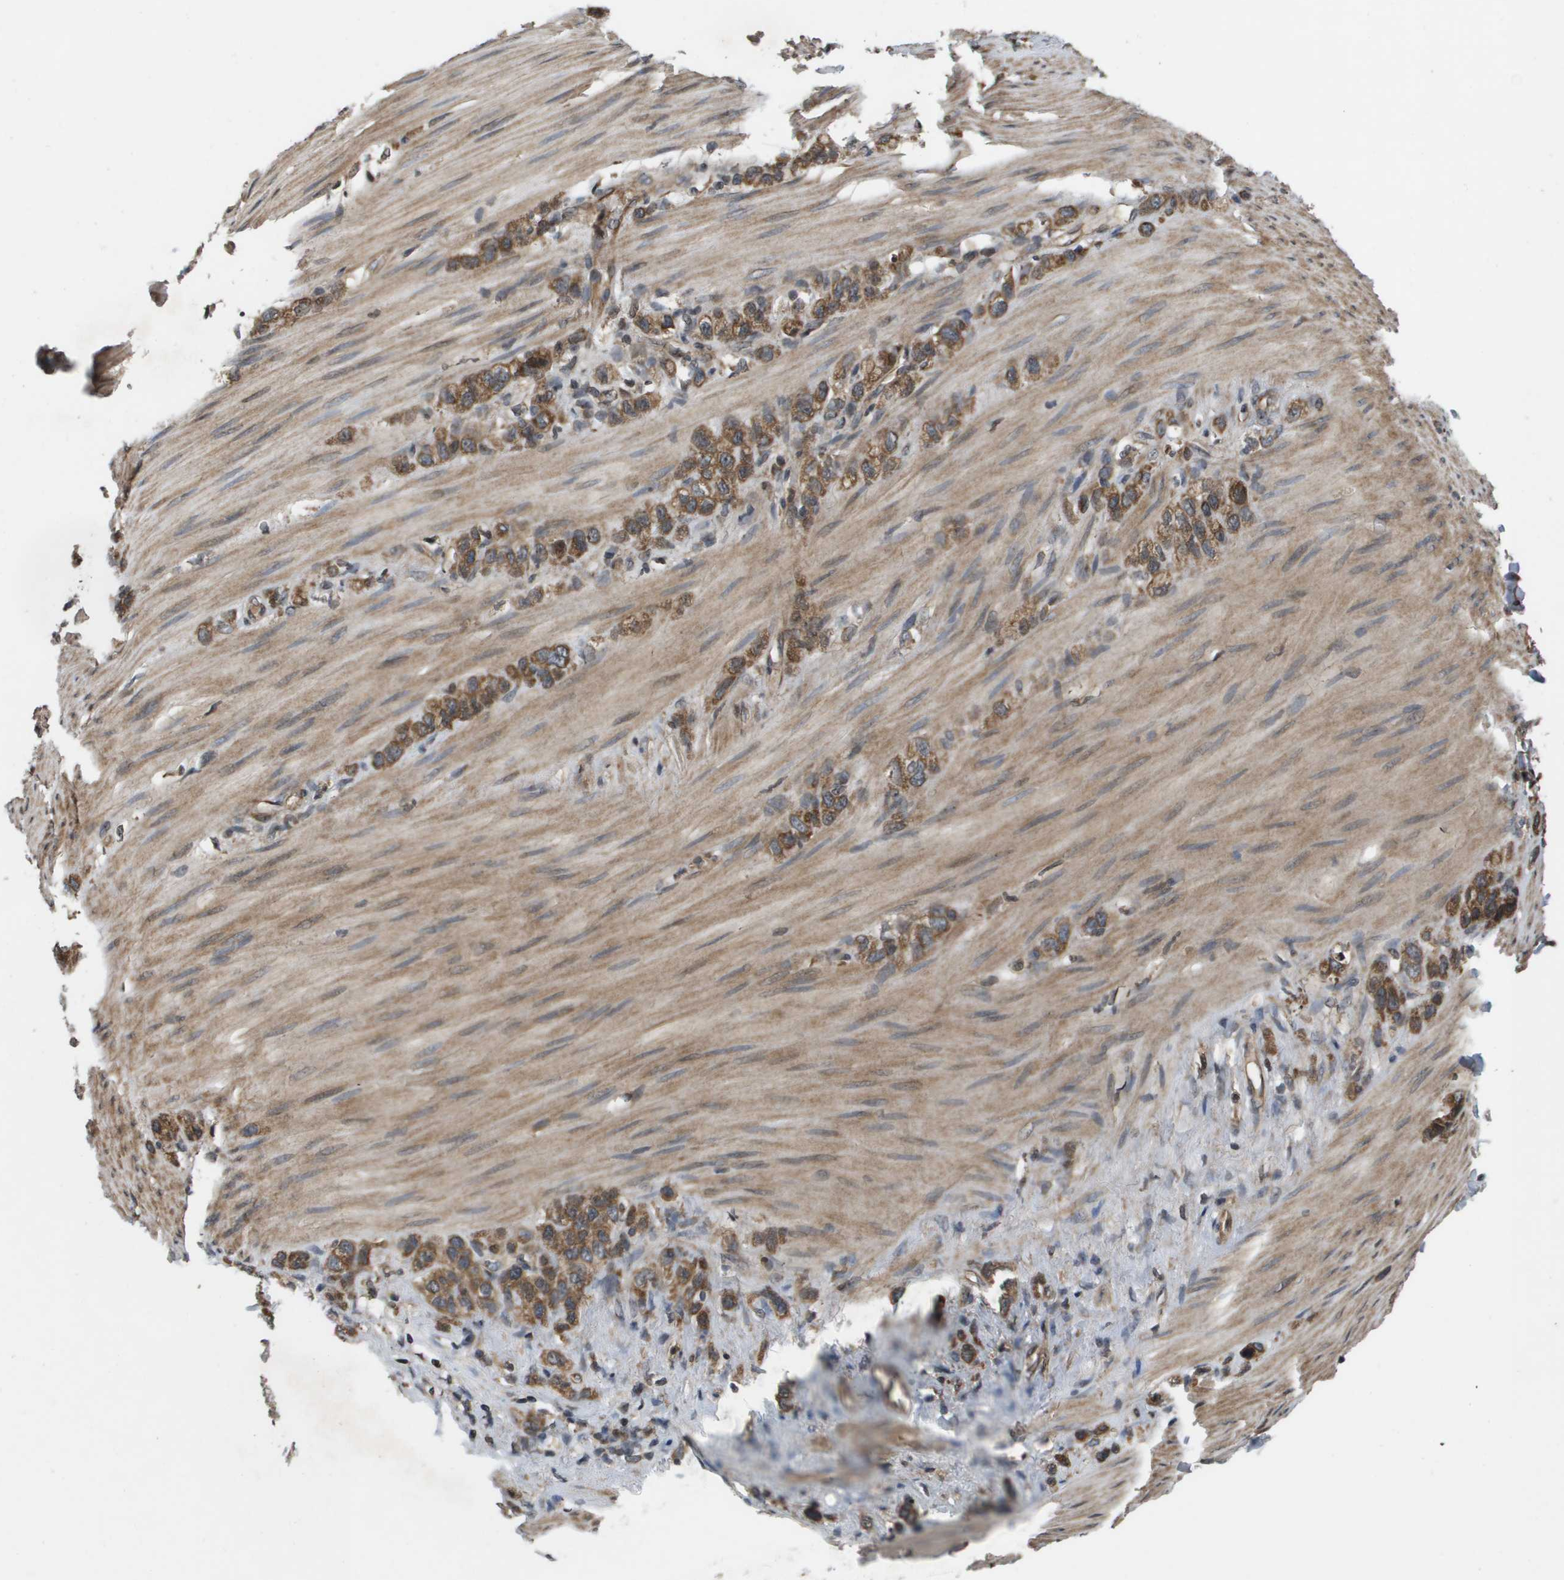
{"staining": {"intensity": "moderate", "quantity": ">75%", "location": "cytoplasmic/membranous"}, "tissue": "stomach cancer", "cell_type": "Tumor cells", "image_type": "cancer", "snomed": [{"axis": "morphology", "description": "Adenocarcinoma, NOS"}, {"axis": "morphology", "description": "Adenocarcinoma, High grade"}, {"axis": "topography", "description": "Stomach, upper"}, {"axis": "topography", "description": "Stomach, lower"}], "caption": "Human stomach cancer stained with a protein marker exhibits moderate staining in tumor cells.", "gene": "SPTLC1", "patient": {"sex": "female", "age": 65}}